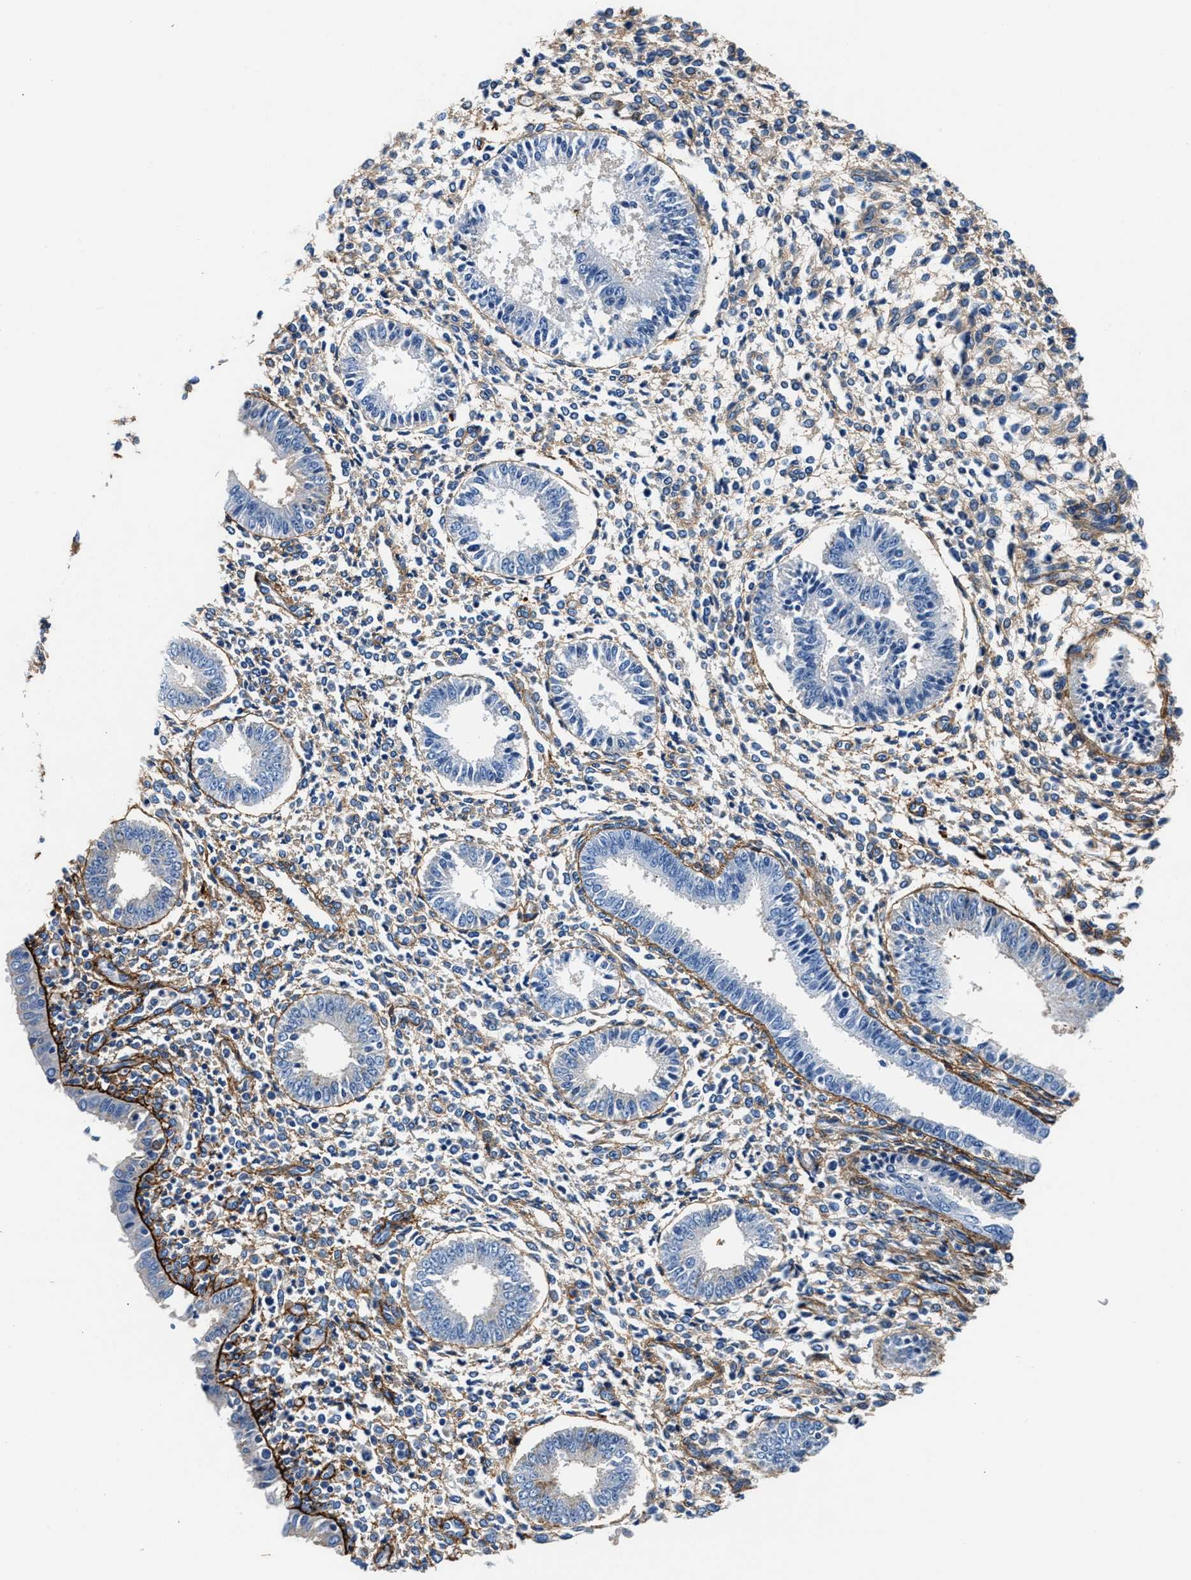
{"staining": {"intensity": "weak", "quantity": "<25%", "location": "cytoplasmic/membranous"}, "tissue": "endometrium", "cell_type": "Cells in endometrial stroma", "image_type": "normal", "snomed": [{"axis": "morphology", "description": "Normal tissue, NOS"}, {"axis": "topography", "description": "Endometrium"}], "caption": "Immunohistochemical staining of benign human endometrium reveals no significant positivity in cells in endometrial stroma.", "gene": "TNR", "patient": {"sex": "female", "age": 35}}